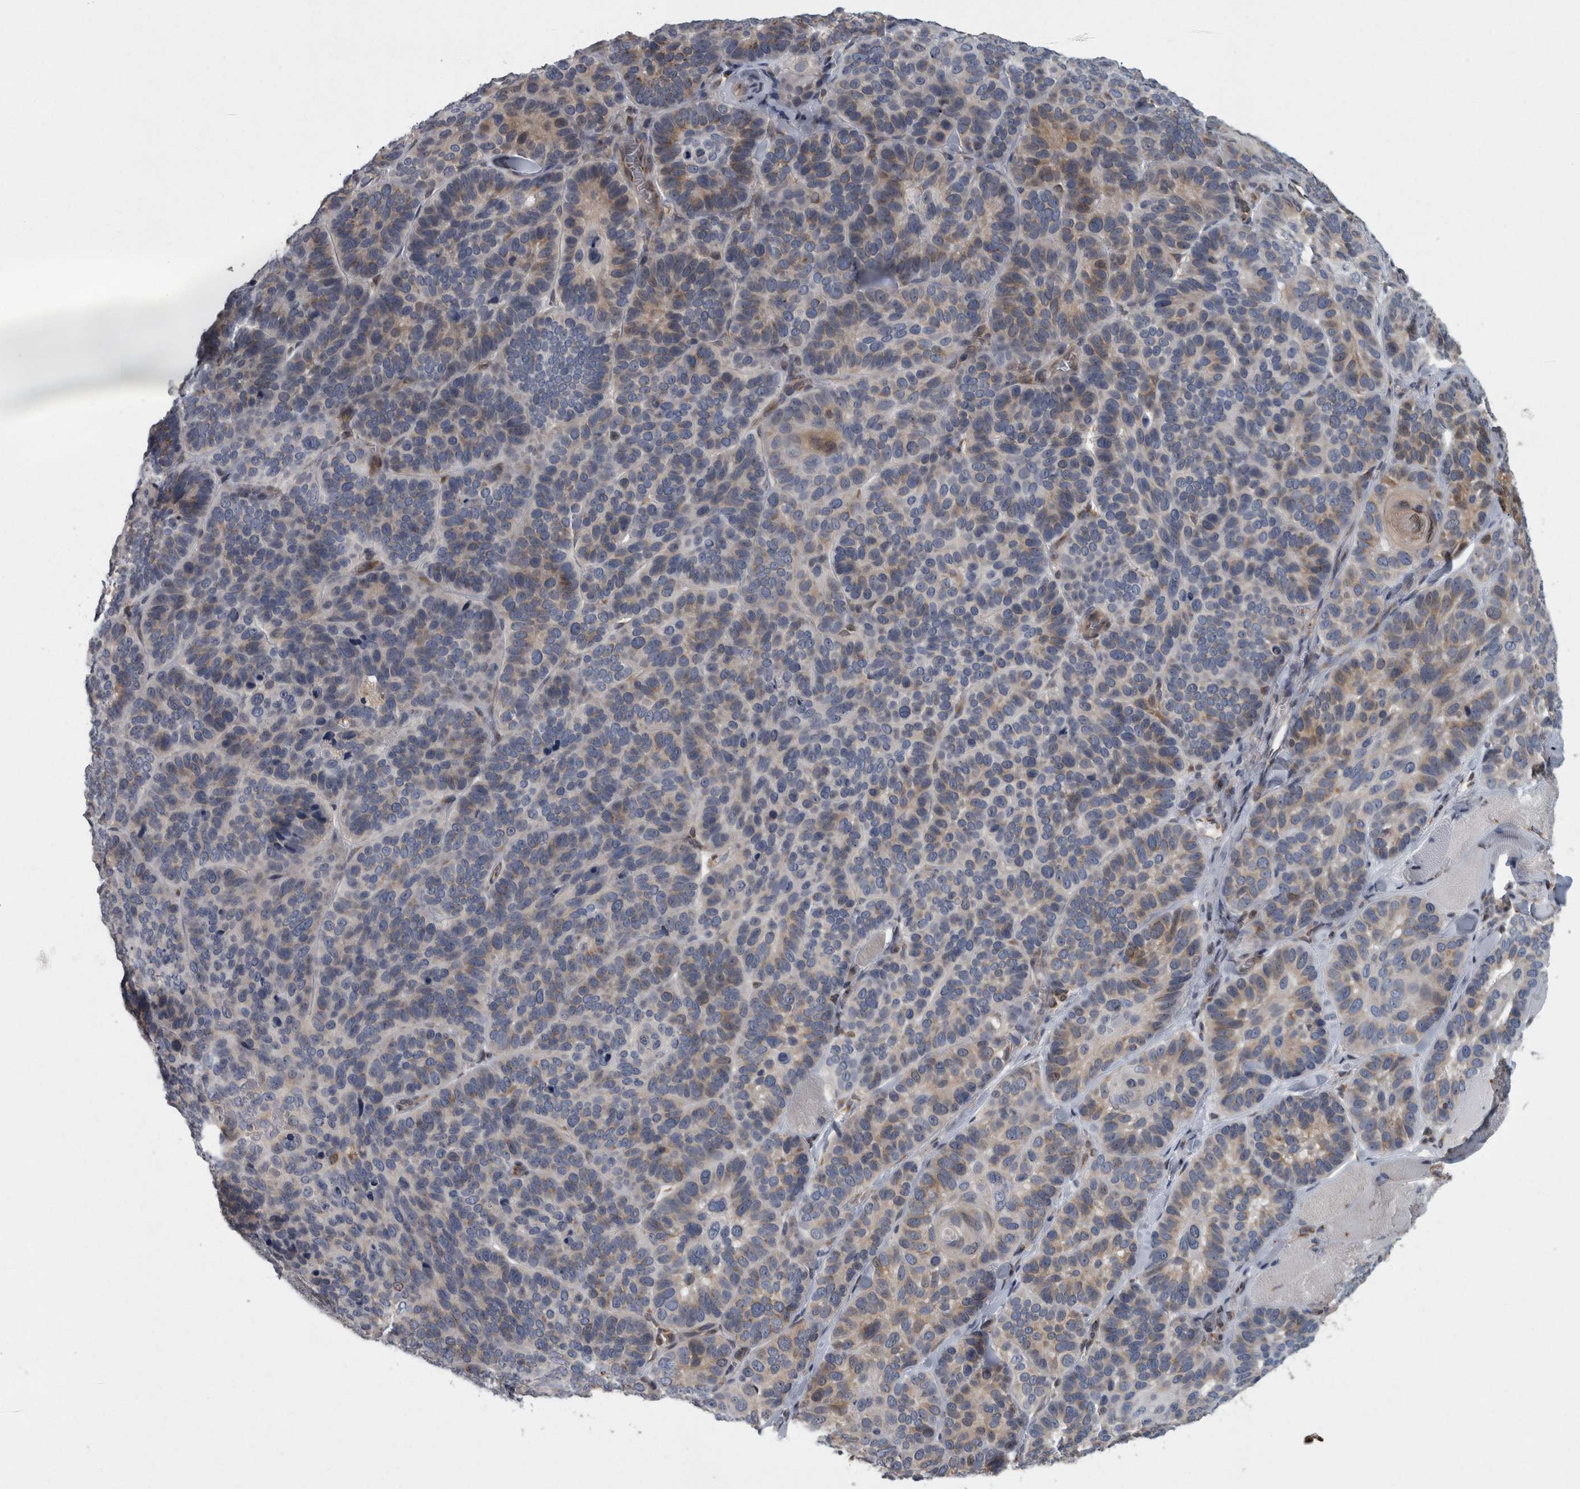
{"staining": {"intensity": "weak", "quantity": "25%-75%", "location": "cytoplasmic/membranous"}, "tissue": "skin cancer", "cell_type": "Tumor cells", "image_type": "cancer", "snomed": [{"axis": "morphology", "description": "Basal cell carcinoma"}, {"axis": "topography", "description": "Skin"}], "caption": "Skin basal cell carcinoma stained with a brown dye demonstrates weak cytoplasmic/membranous positive expression in approximately 25%-75% of tumor cells.", "gene": "LMAN2L", "patient": {"sex": "male", "age": 62}}